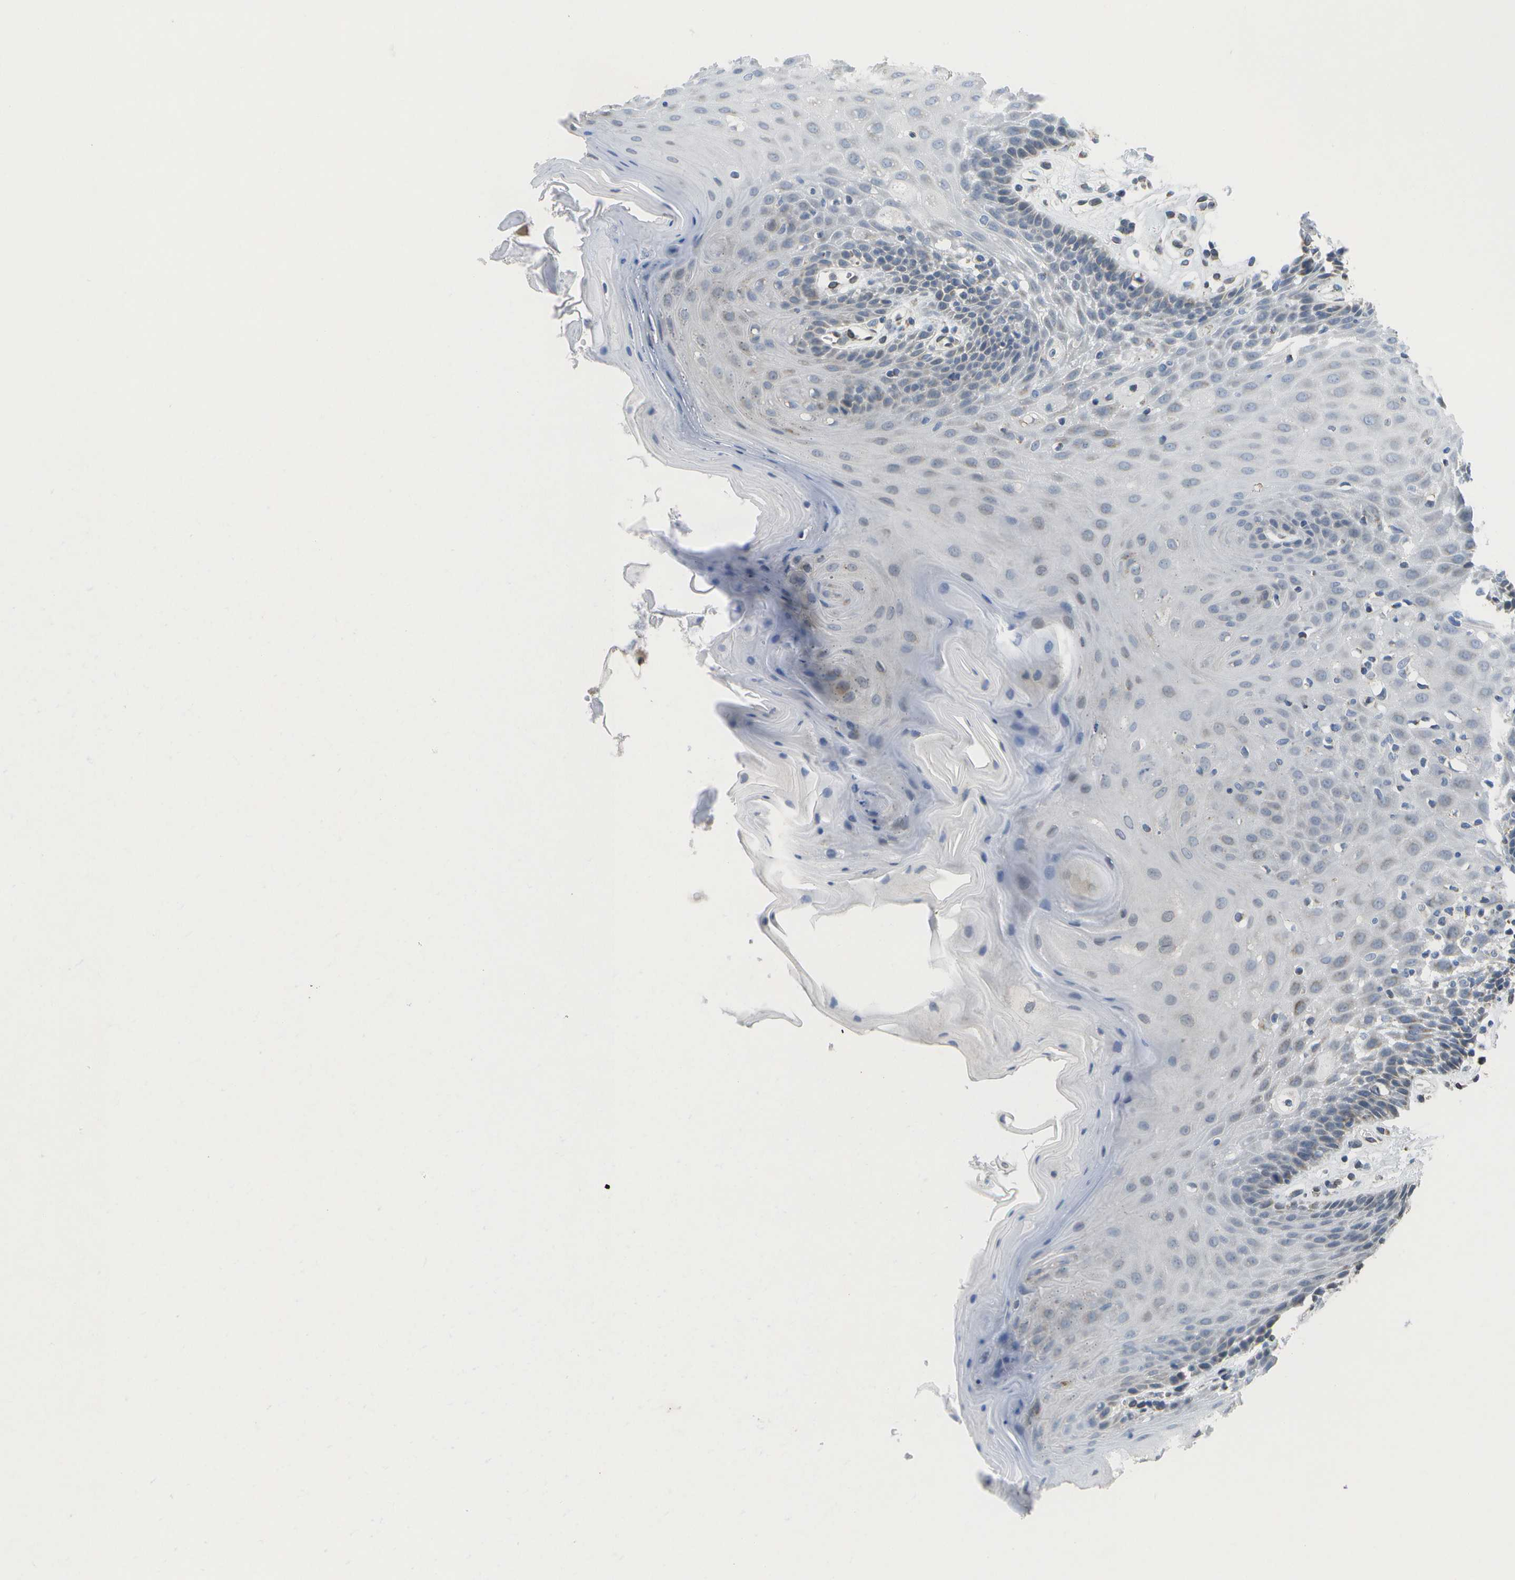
{"staining": {"intensity": "moderate", "quantity": "<25%", "location": "cytoplasmic/membranous"}, "tissue": "oral mucosa", "cell_type": "Squamous epithelial cells", "image_type": "normal", "snomed": [{"axis": "morphology", "description": "Normal tissue, NOS"}, {"axis": "morphology", "description": "Squamous cell carcinoma, NOS"}, {"axis": "topography", "description": "Oral tissue"}, {"axis": "topography", "description": "Head-Neck"}], "caption": "Immunohistochemistry photomicrograph of benign human oral mucosa stained for a protein (brown), which displays low levels of moderate cytoplasmic/membranous staining in about <25% of squamous epithelial cells.", "gene": "TMEM223", "patient": {"sex": "male", "age": 71}}